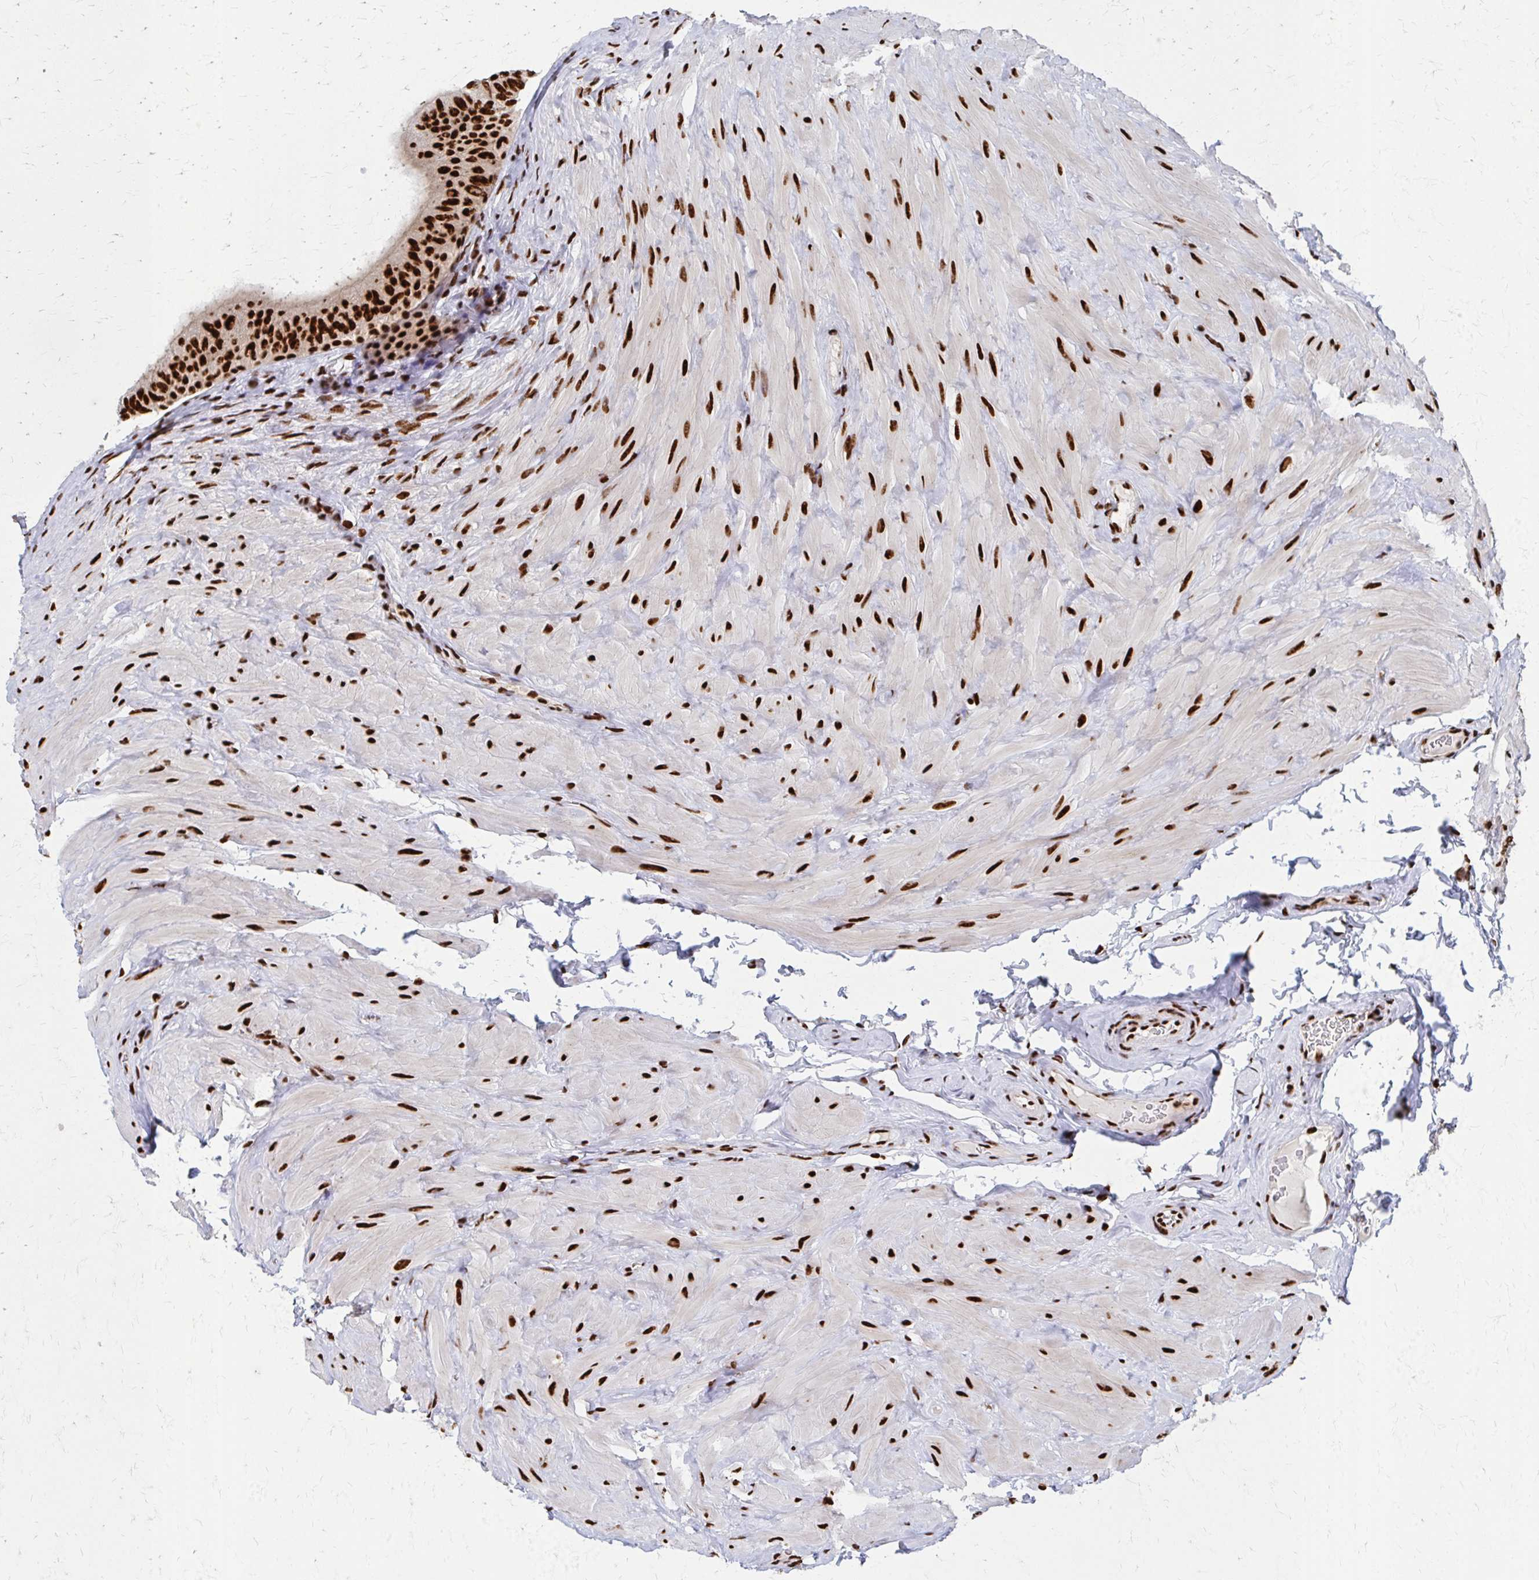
{"staining": {"intensity": "strong", "quantity": ">75%", "location": "nuclear"}, "tissue": "epididymis", "cell_type": "Glandular cells", "image_type": "normal", "snomed": [{"axis": "morphology", "description": "Normal tissue, NOS"}, {"axis": "topography", "description": "Epididymis, spermatic cord, NOS"}, {"axis": "topography", "description": "Epididymis"}], "caption": "Unremarkable epididymis reveals strong nuclear staining in approximately >75% of glandular cells, visualized by immunohistochemistry.", "gene": "CNKSR3", "patient": {"sex": "male", "age": 31}}